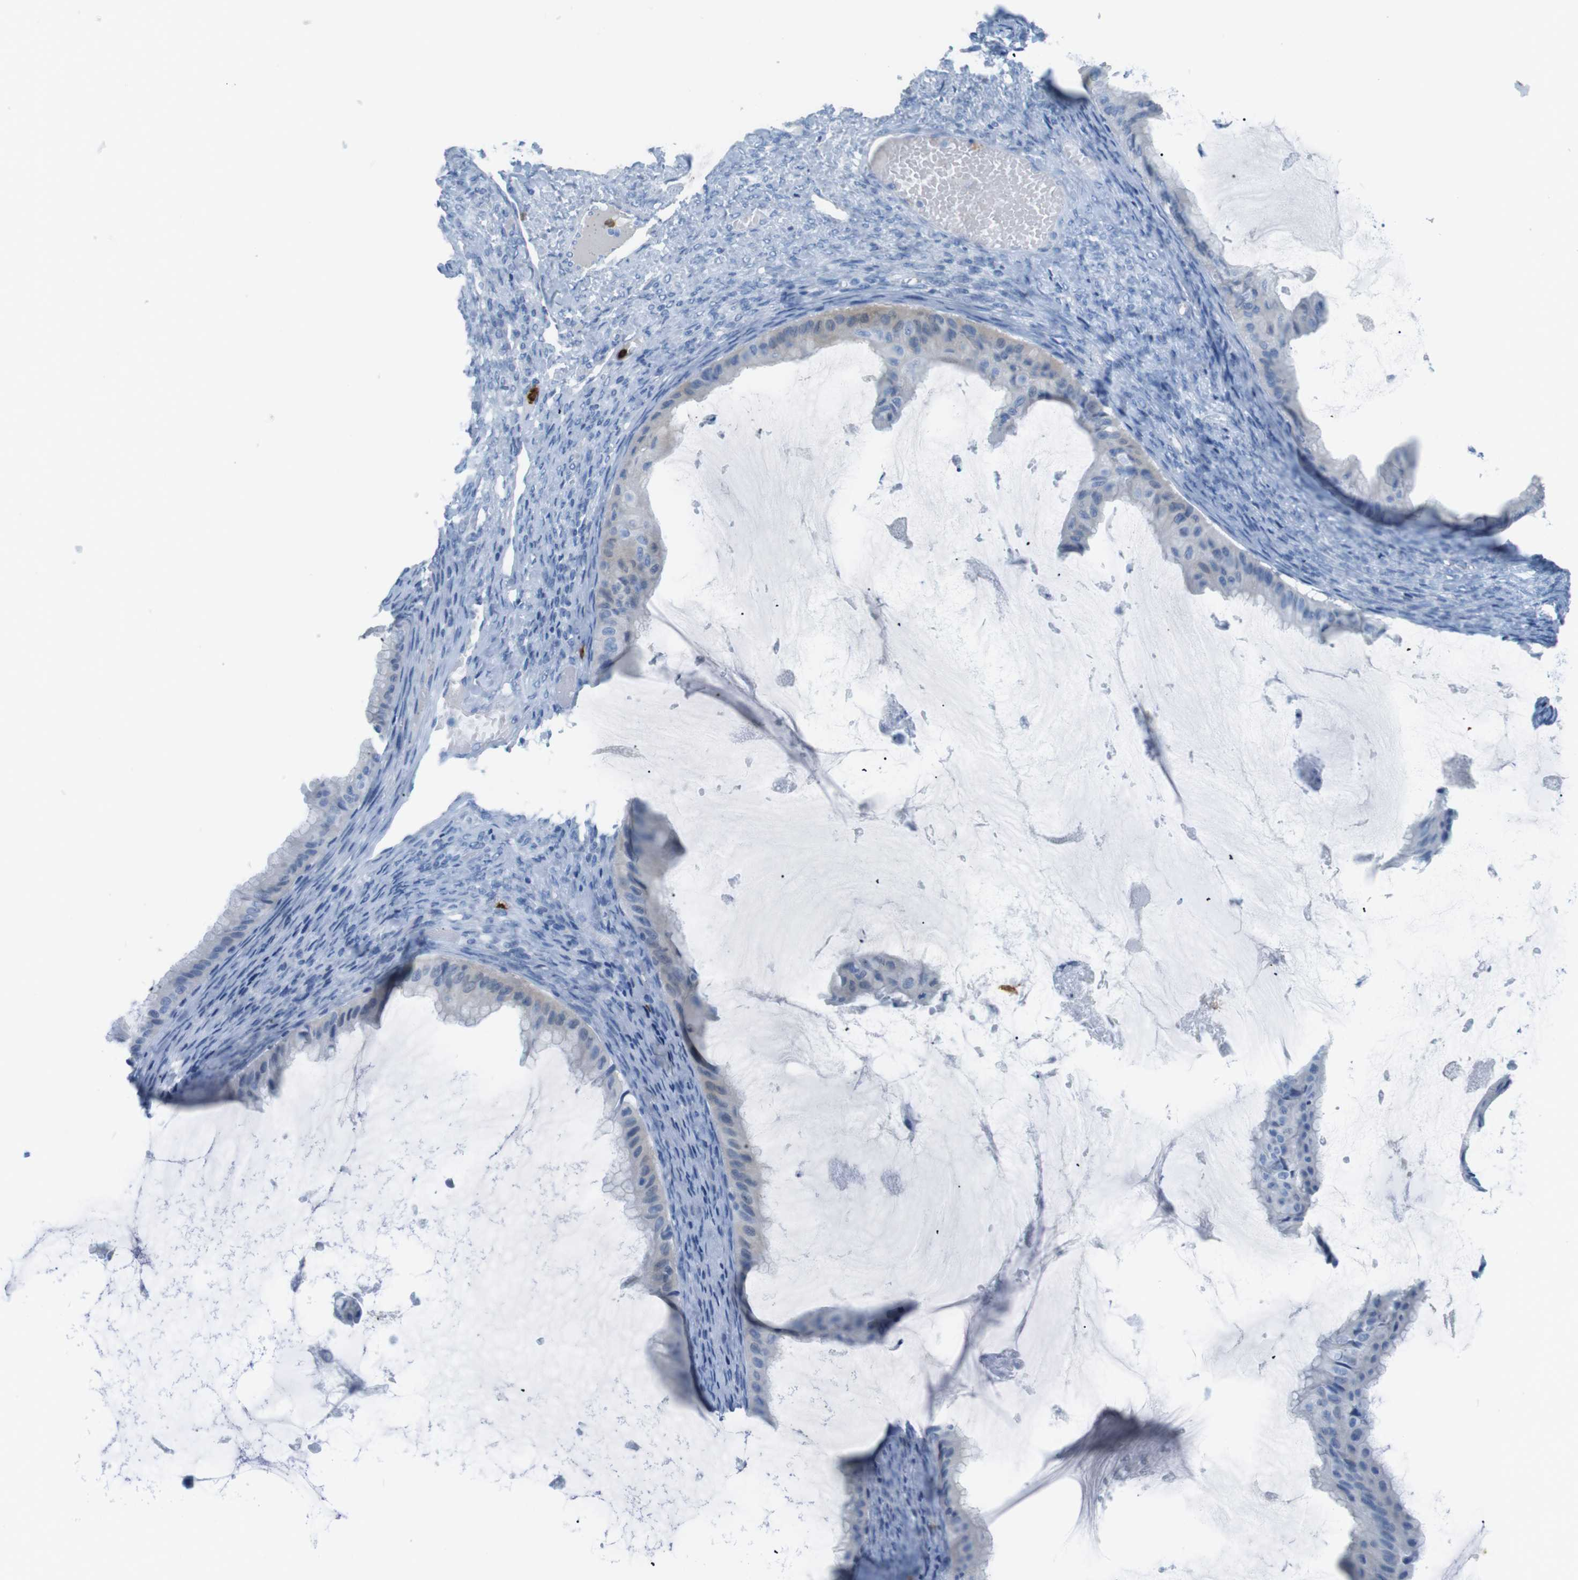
{"staining": {"intensity": "negative", "quantity": "none", "location": "none"}, "tissue": "ovarian cancer", "cell_type": "Tumor cells", "image_type": "cancer", "snomed": [{"axis": "morphology", "description": "Cystadenocarcinoma, mucinous, NOS"}, {"axis": "topography", "description": "Ovary"}], "caption": "Immunohistochemistry (IHC) histopathology image of neoplastic tissue: human ovarian mucinous cystadenocarcinoma stained with DAB exhibits no significant protein positivity in tumor cells. (IHC, brightfield microscopy, high magnification).", "gene": "MCEMP1", "patient": {"sex": "female", "age": 61}}